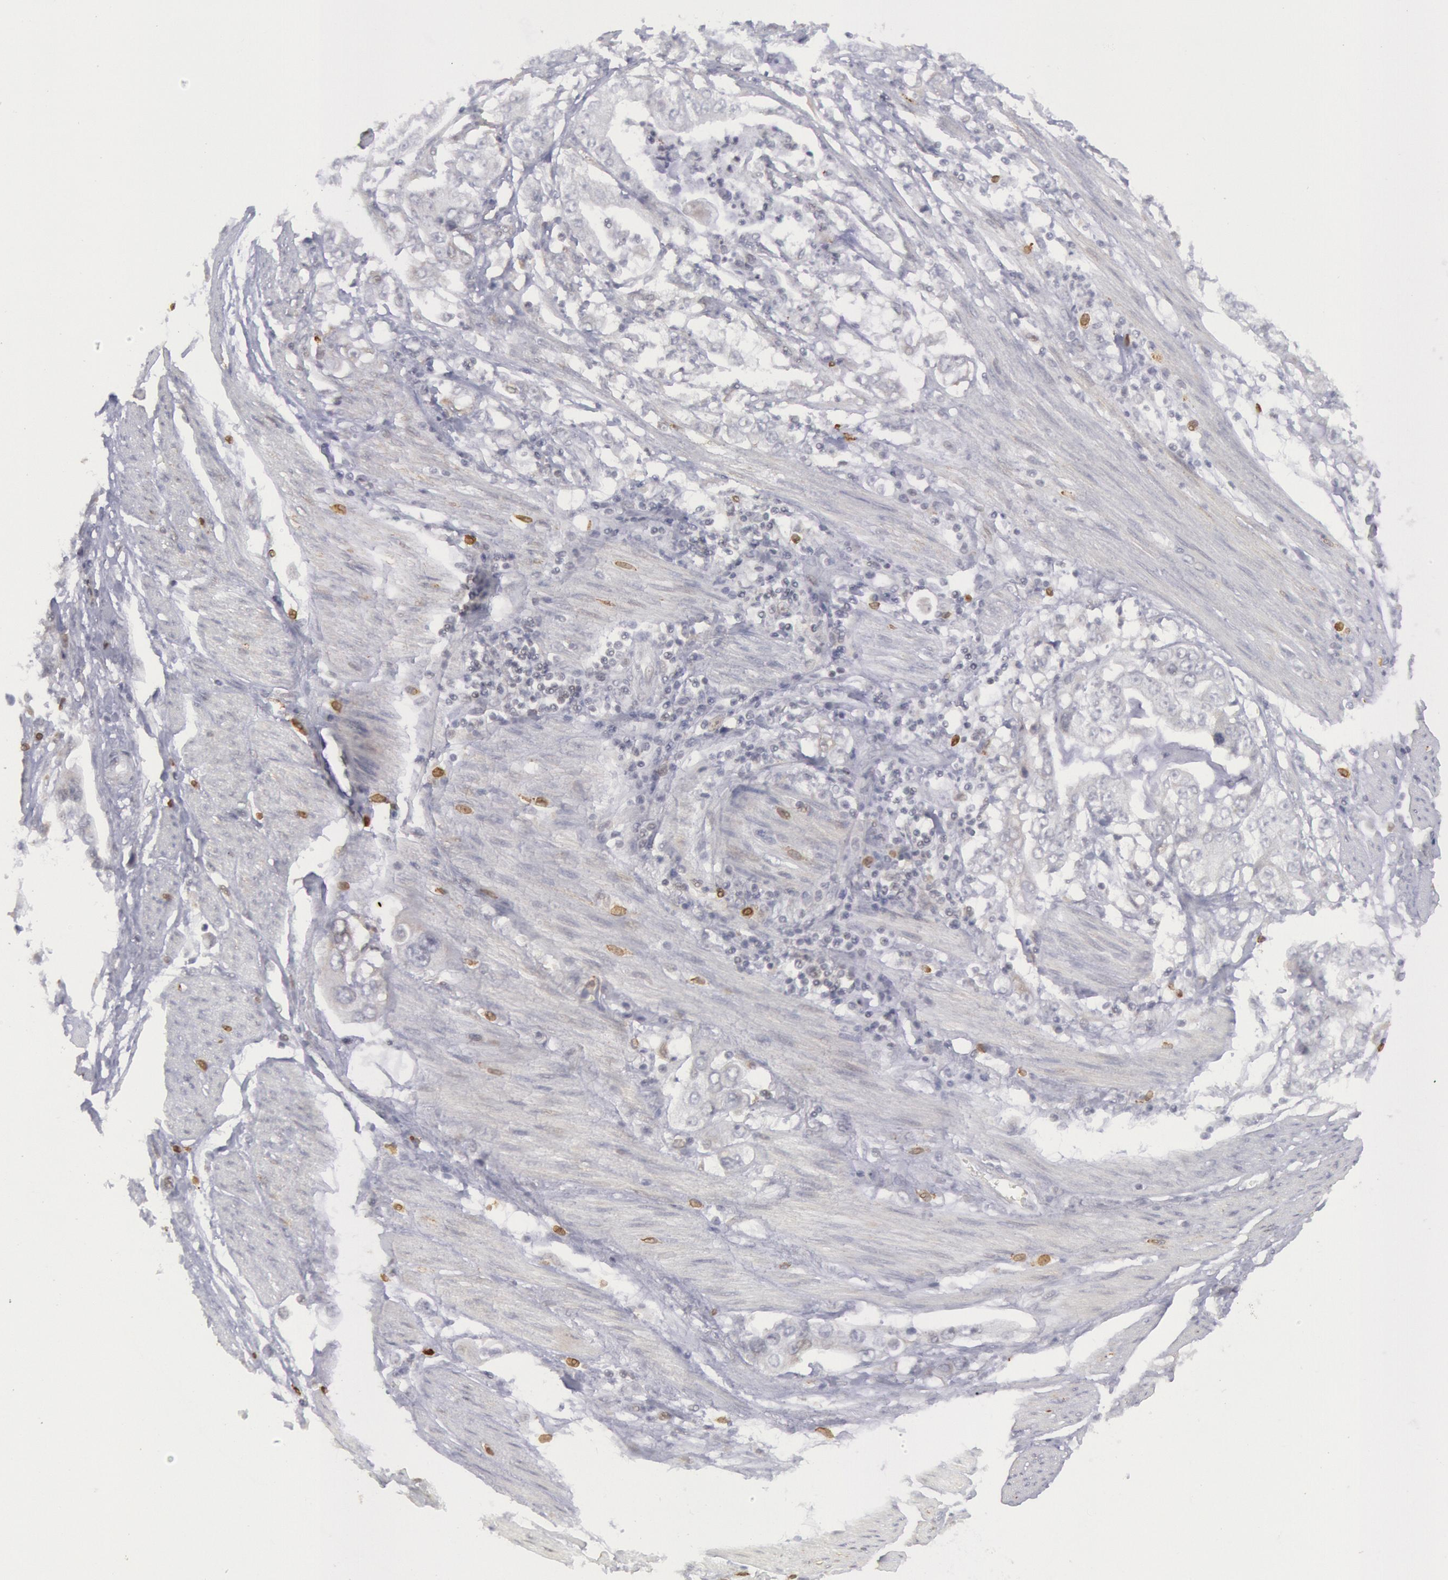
{"staining": {"intensity": "negative", "quantity": "none", "location": "none"}, "tissue": "stomach cancer", "cell_type": "Tumor cells", "image_type": "cancer", "snomed": [{"axis": "morphology", "description": "Adenocarcinoma, NOS"}, {"axis": "topography", "description": "Pancreas"}, {"axis": "topography", "description": "Stomach, upper"}], "caption": "Photomicrograph shows no significant protein staining in tumor cells of stomach cancer.", "gene": "PTGS2", "patient": {"sex": "male", "age": 77}}